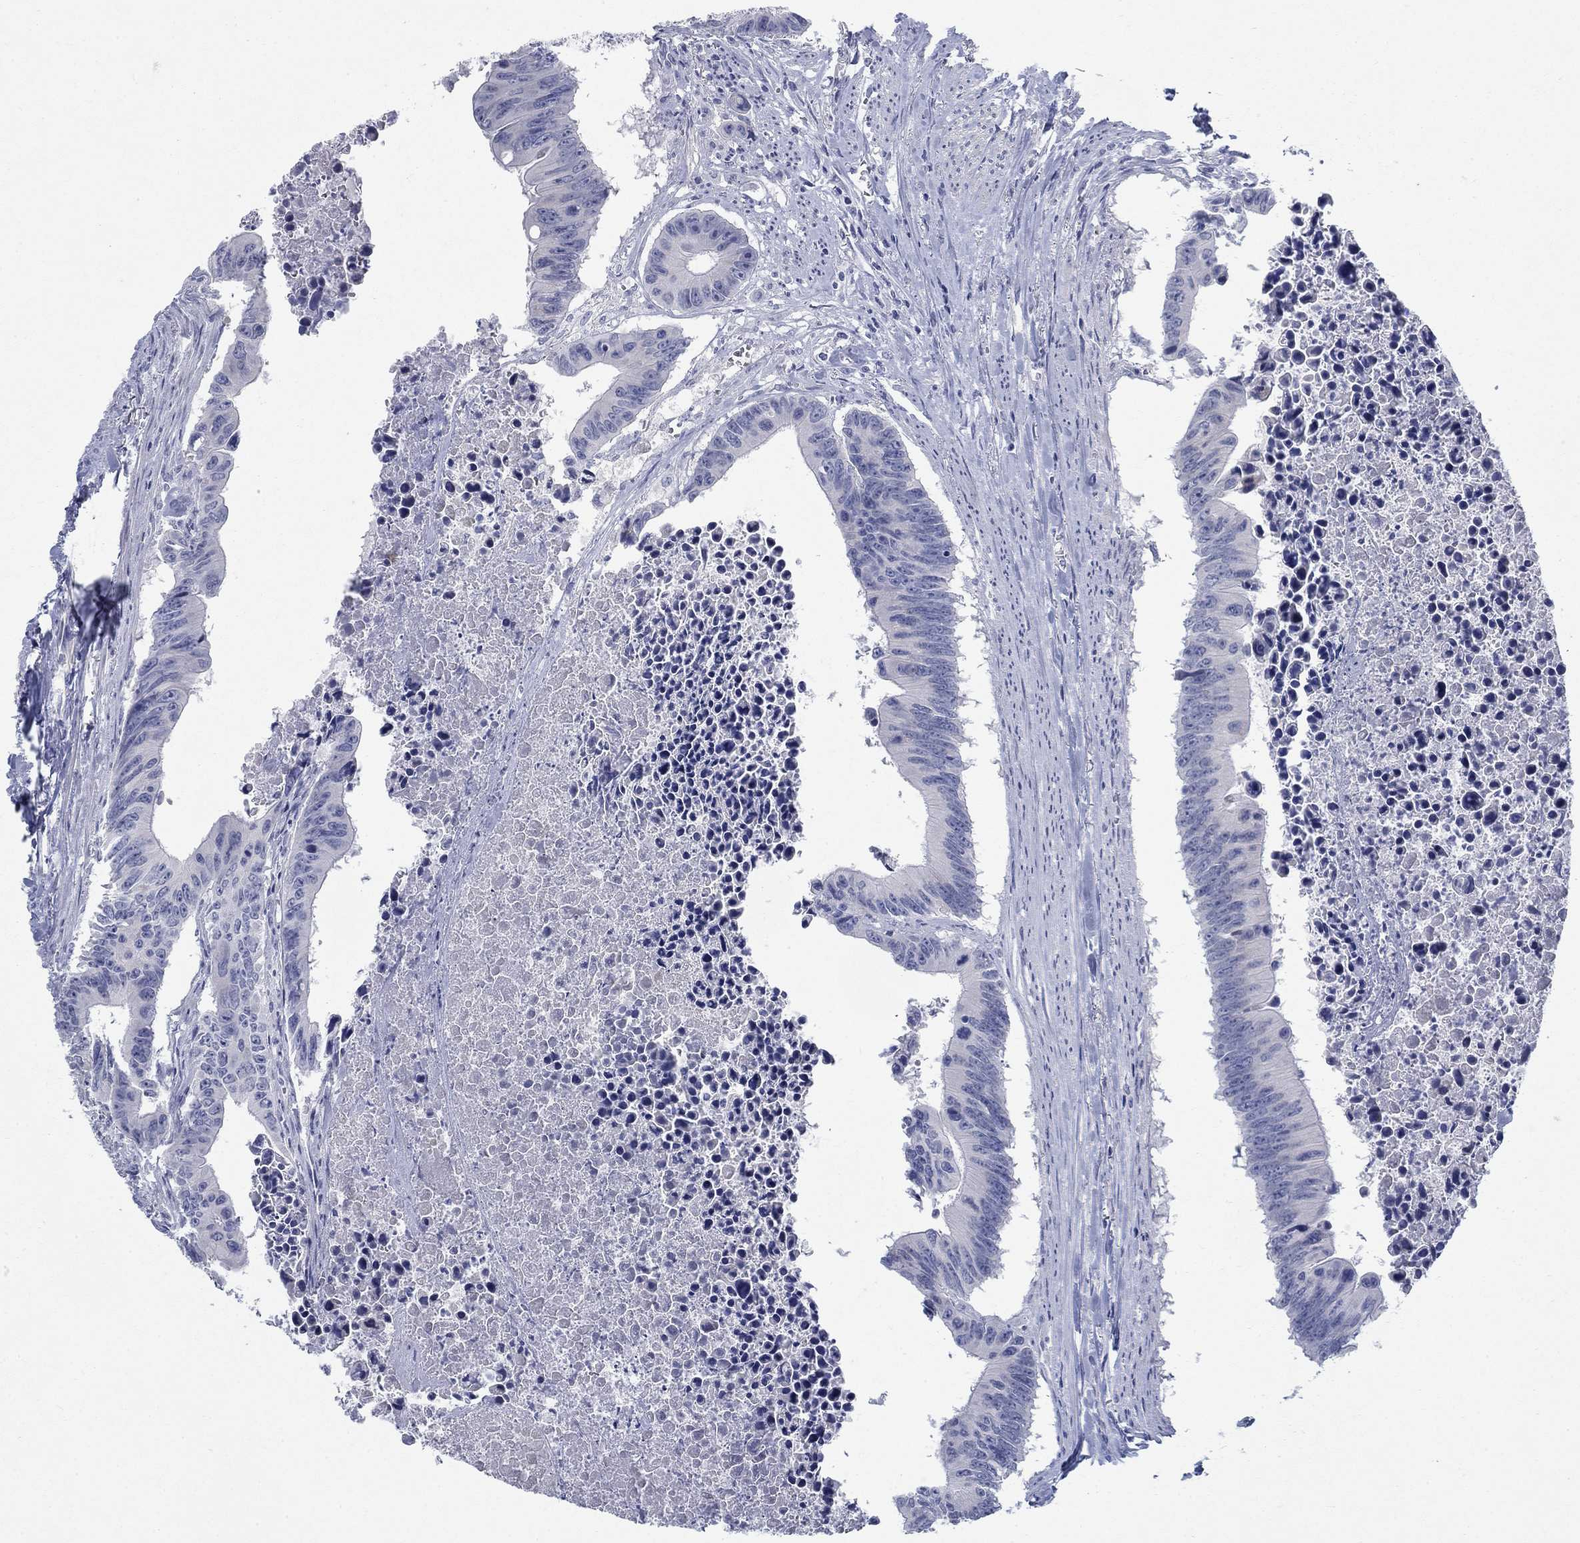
{"staining": {"intensity": "negative", "quantity": "none", "location": "none"}, "tissue": "colorectal cancer", "cell_type": "Tumor cells", "image_type": "cancer", "snomed": [{"axis": "morphology", "description": "Adenocarcinoma, NOS"}, {"axis": "topography", "description": "Colon"}], "caption": "Tumor cells show no significant protein positivity in colorectal cancer (adenocarcinoma). (Stains: DAB IHC with hematoxylin counter stain, Microscopy: brightfield microscopy at high magnification).", "gene": "DNER", "patient": {"sex": "female", "age": 87}}